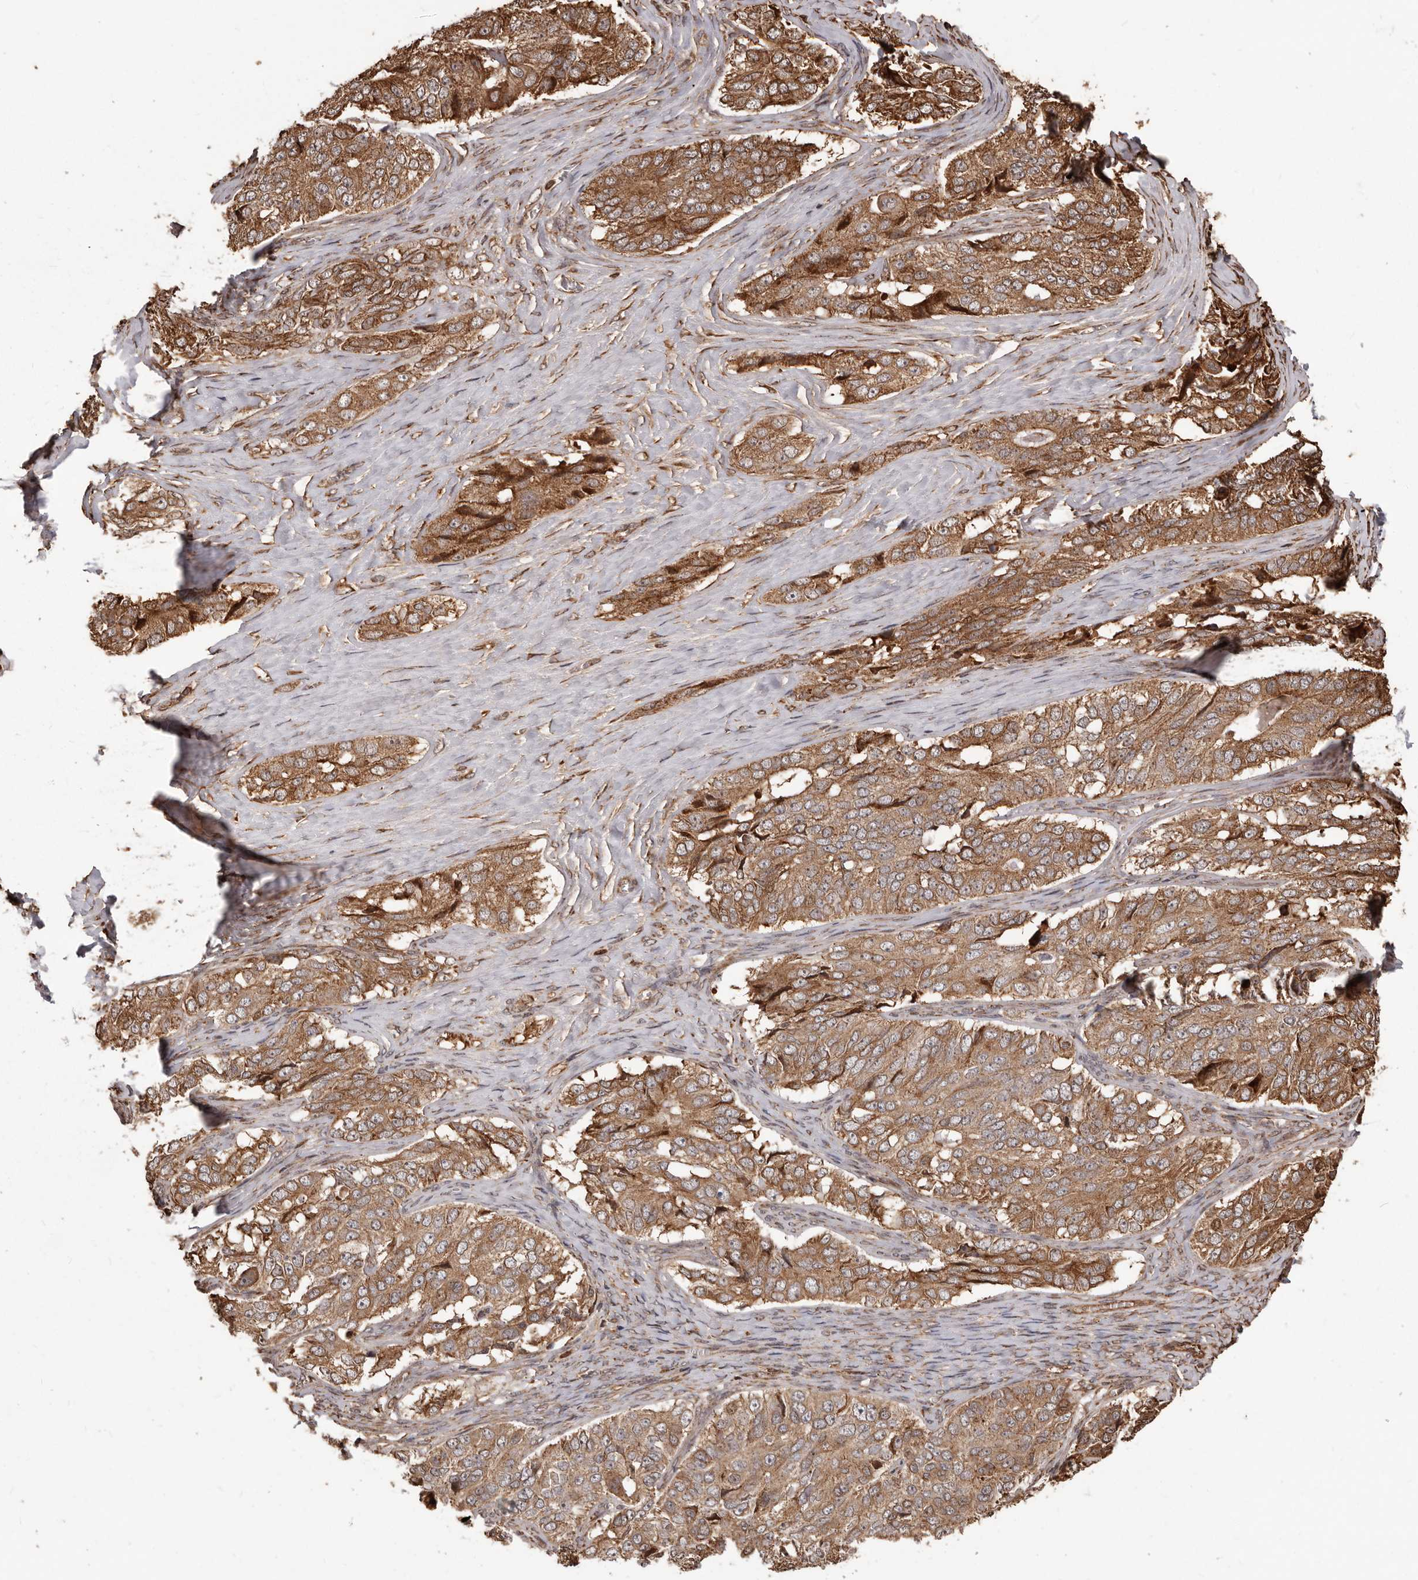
{"staining": {"intensity": "moderate", "quantity": ">75%", "location": "cytoplasmic/membranous"}, "tissue": "ovarian cancer", "cell_type": "Tumor cells", "image_type": "cancer", "snomed": [{"axis": "morphology", "description": "Carcinoma, endometroid"}, {"axis": "topography", "description": "Ovary"}], "caption": "IHC of ovarian endometroid carcinoma demonstrates medium levels of moderate cytoplasmic/membranous positivity in approximately >75% of tumor cells. (Brightfield microscopy of DAB IHC at high magnification).", "gene": "MTO1", "patient": {"sex": "female", "age": 51}}